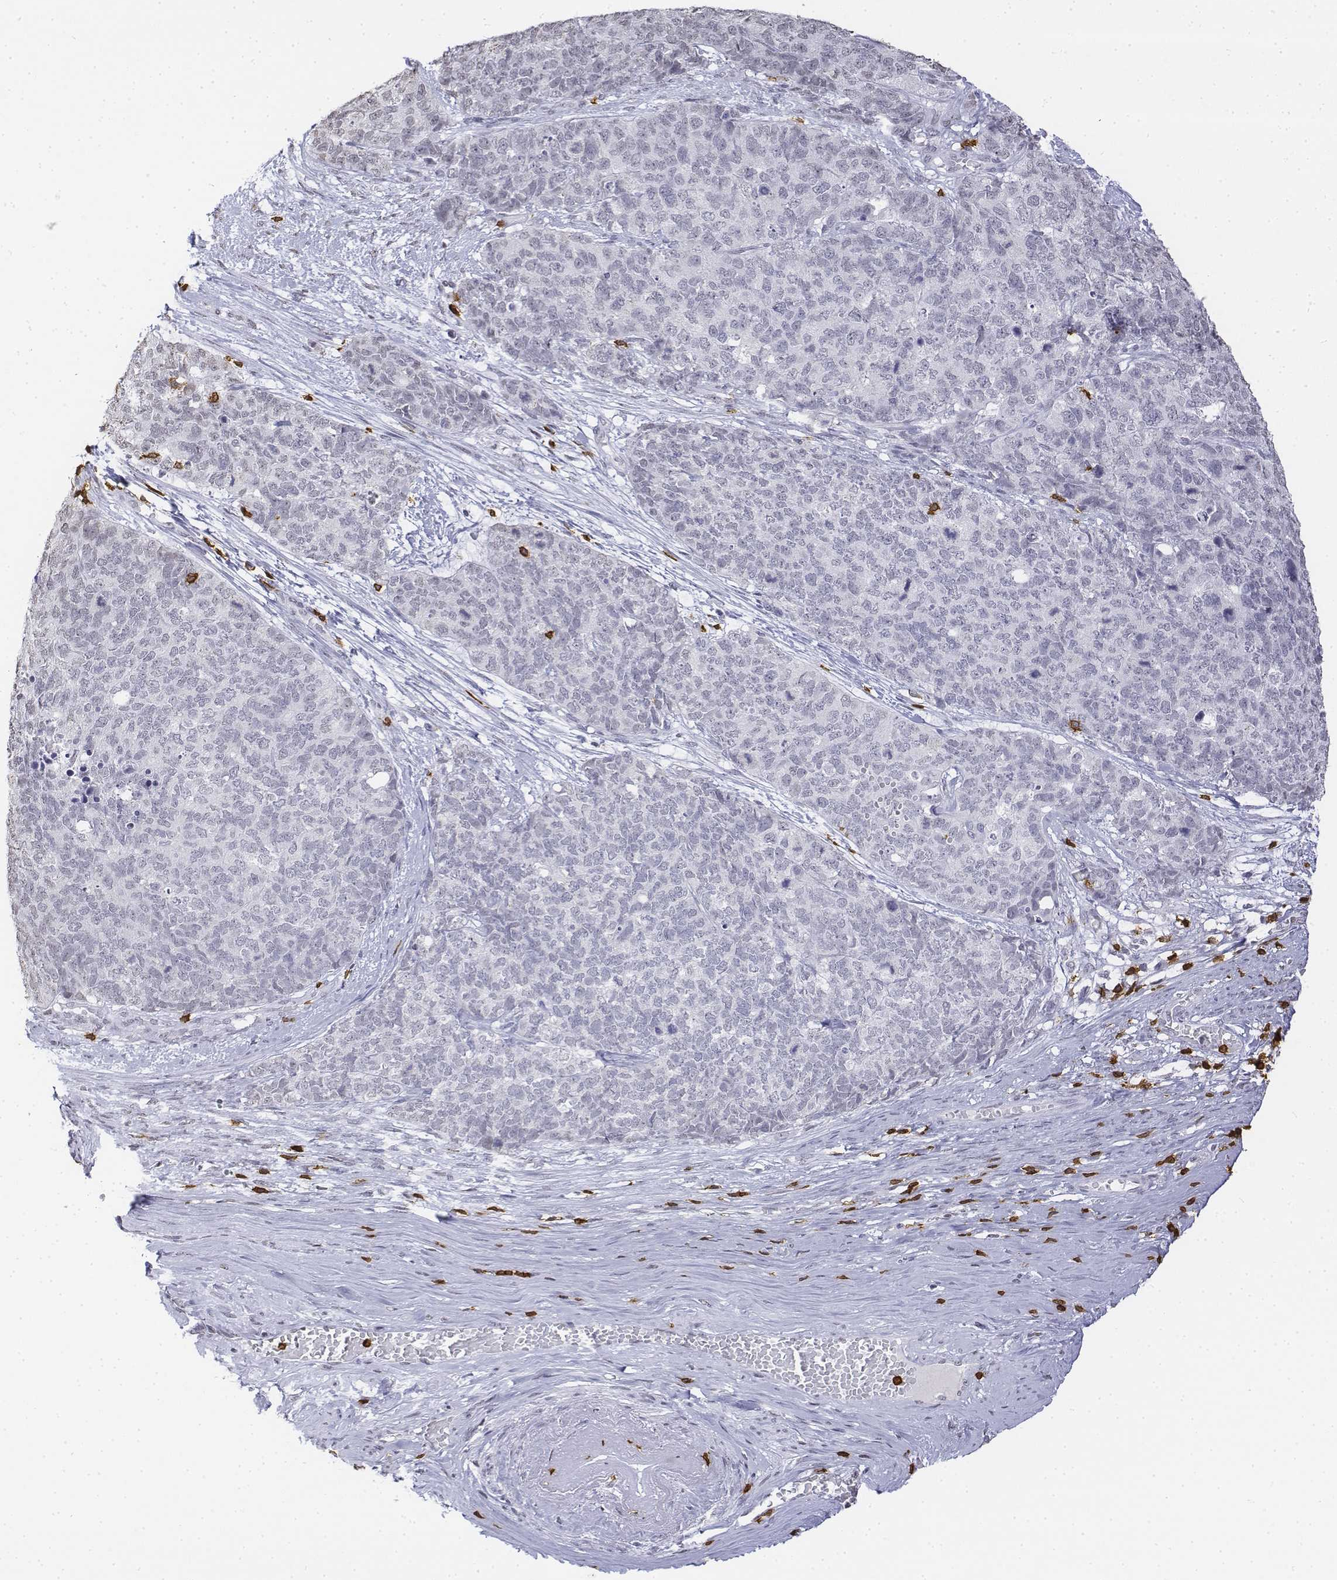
{"staining": {"intensity": "negative", "quantity": "none", "location": "none"}, "tissue": "cervical cancer", "cell_type": "Tumor cells", "image_type": "cancer", "snomed": [{"axis": "morphology", "description": "Squamous cell carcinoma, NOS"}, {"axis": "topography", "description": "Cervix"}], "caption": "High power microscopy histopathology image of an IHC micrograph of cervical cancer (squamous cell carcinoma), revealing no significant expression in tumor cells. The staining was performed using DAB to visualize the protein expression in brown, while the nuclei were stained in blue with hematoxylin (Magnification: 20x).", "gene": "CD3E", "patient": {"sex": "female", "age": 63}}